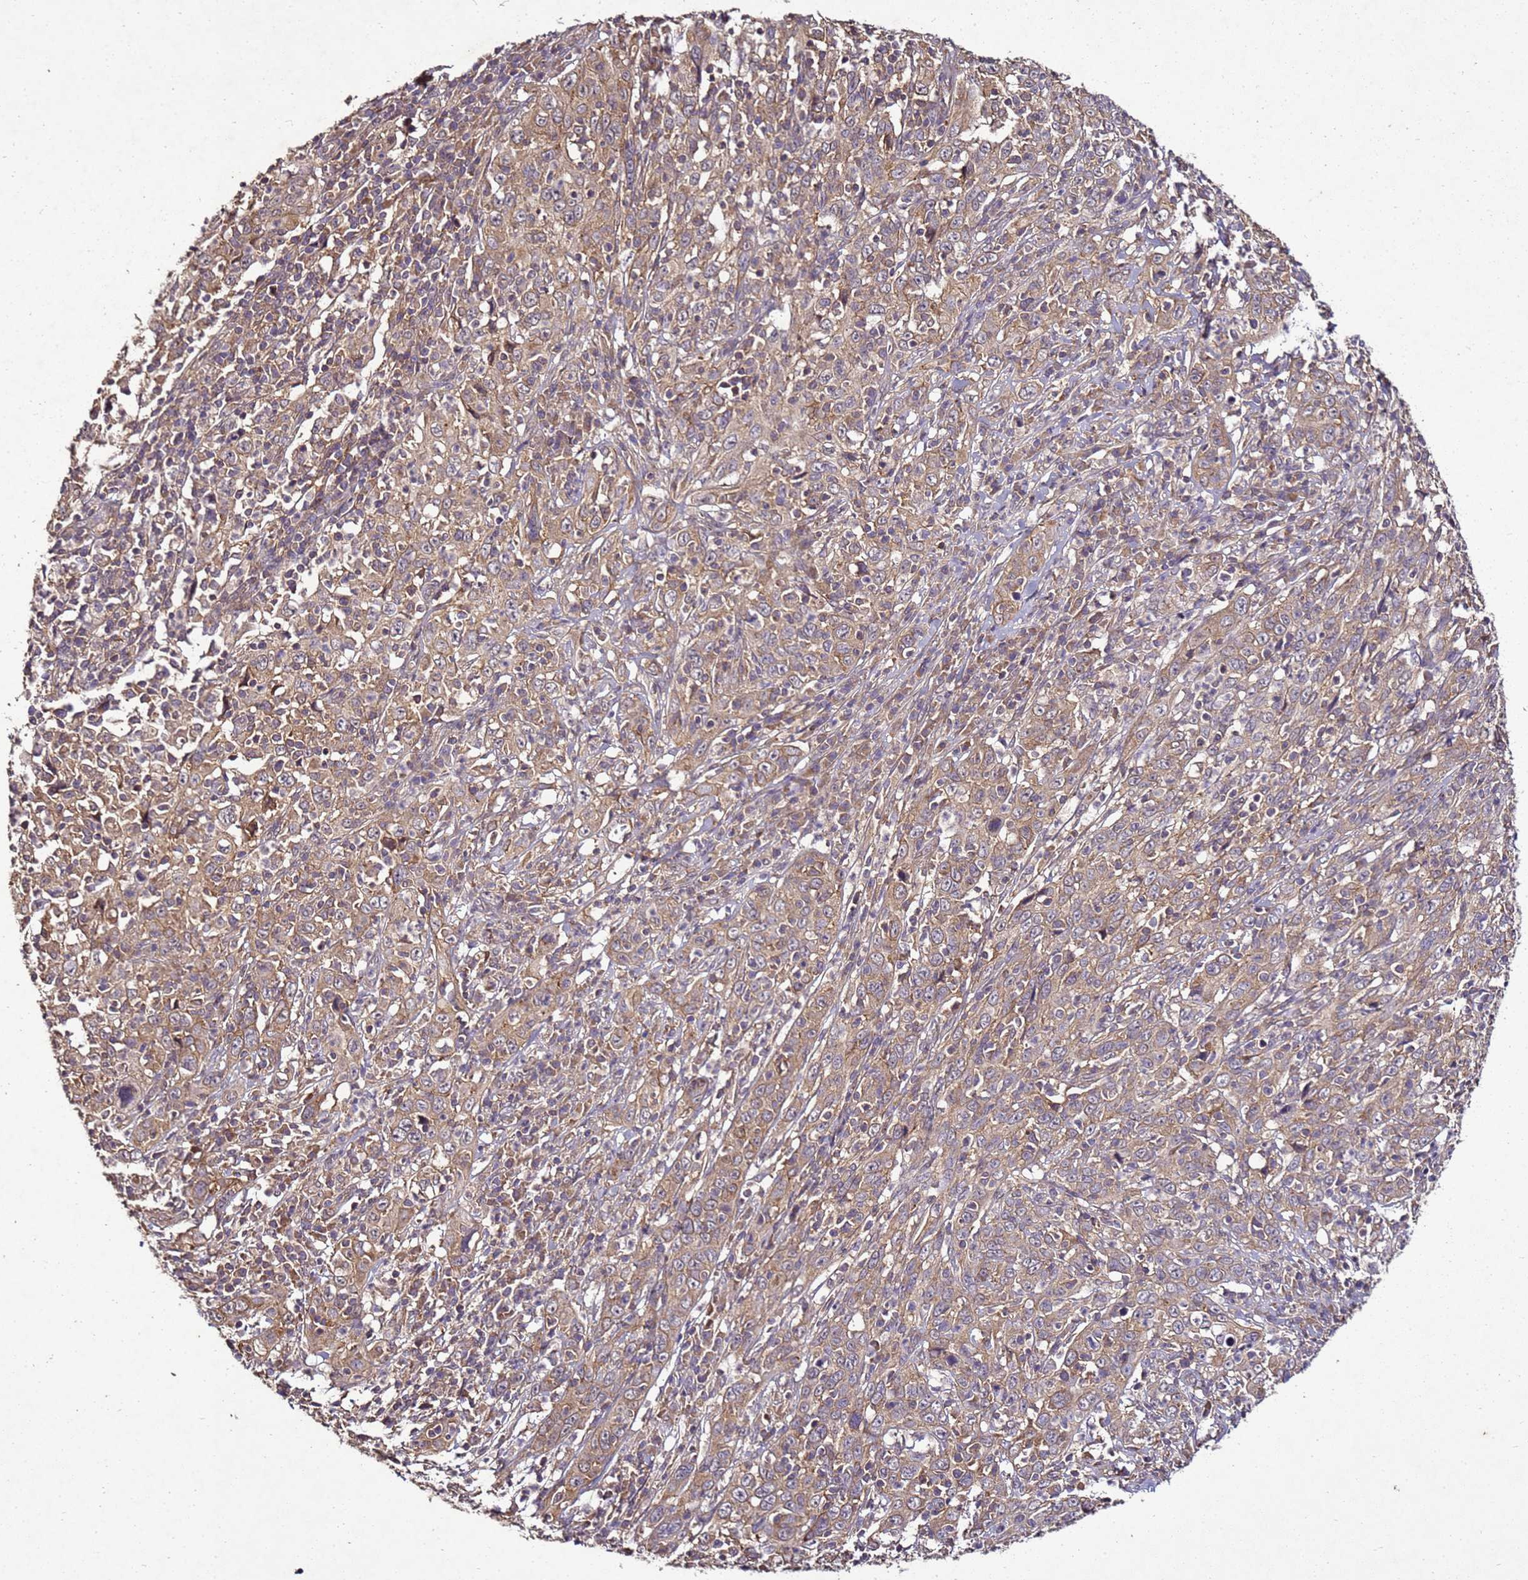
{"staining": {"intensity": "moderate", "quantity": ">75%", "location": "cytoplasmic/membranous"}, "tissue": "cervical cancer", "cell_type": "Tumor cells", "image_type": "cancer", "snomed": [{"axis": "morphology", "description": "Squamous cell carcinoma, NOS"}, {"axis": "topography", "description": "Cervix"}], "caption": "Cervical squamous cell carcinoma stained with immunohistochemistry (IHC) displays moderate cytoplasmic/membranous expression in about >75% of tumor cells.", "gene": "ANKRD17", "patient": {"sex": "female", "age": 46}}